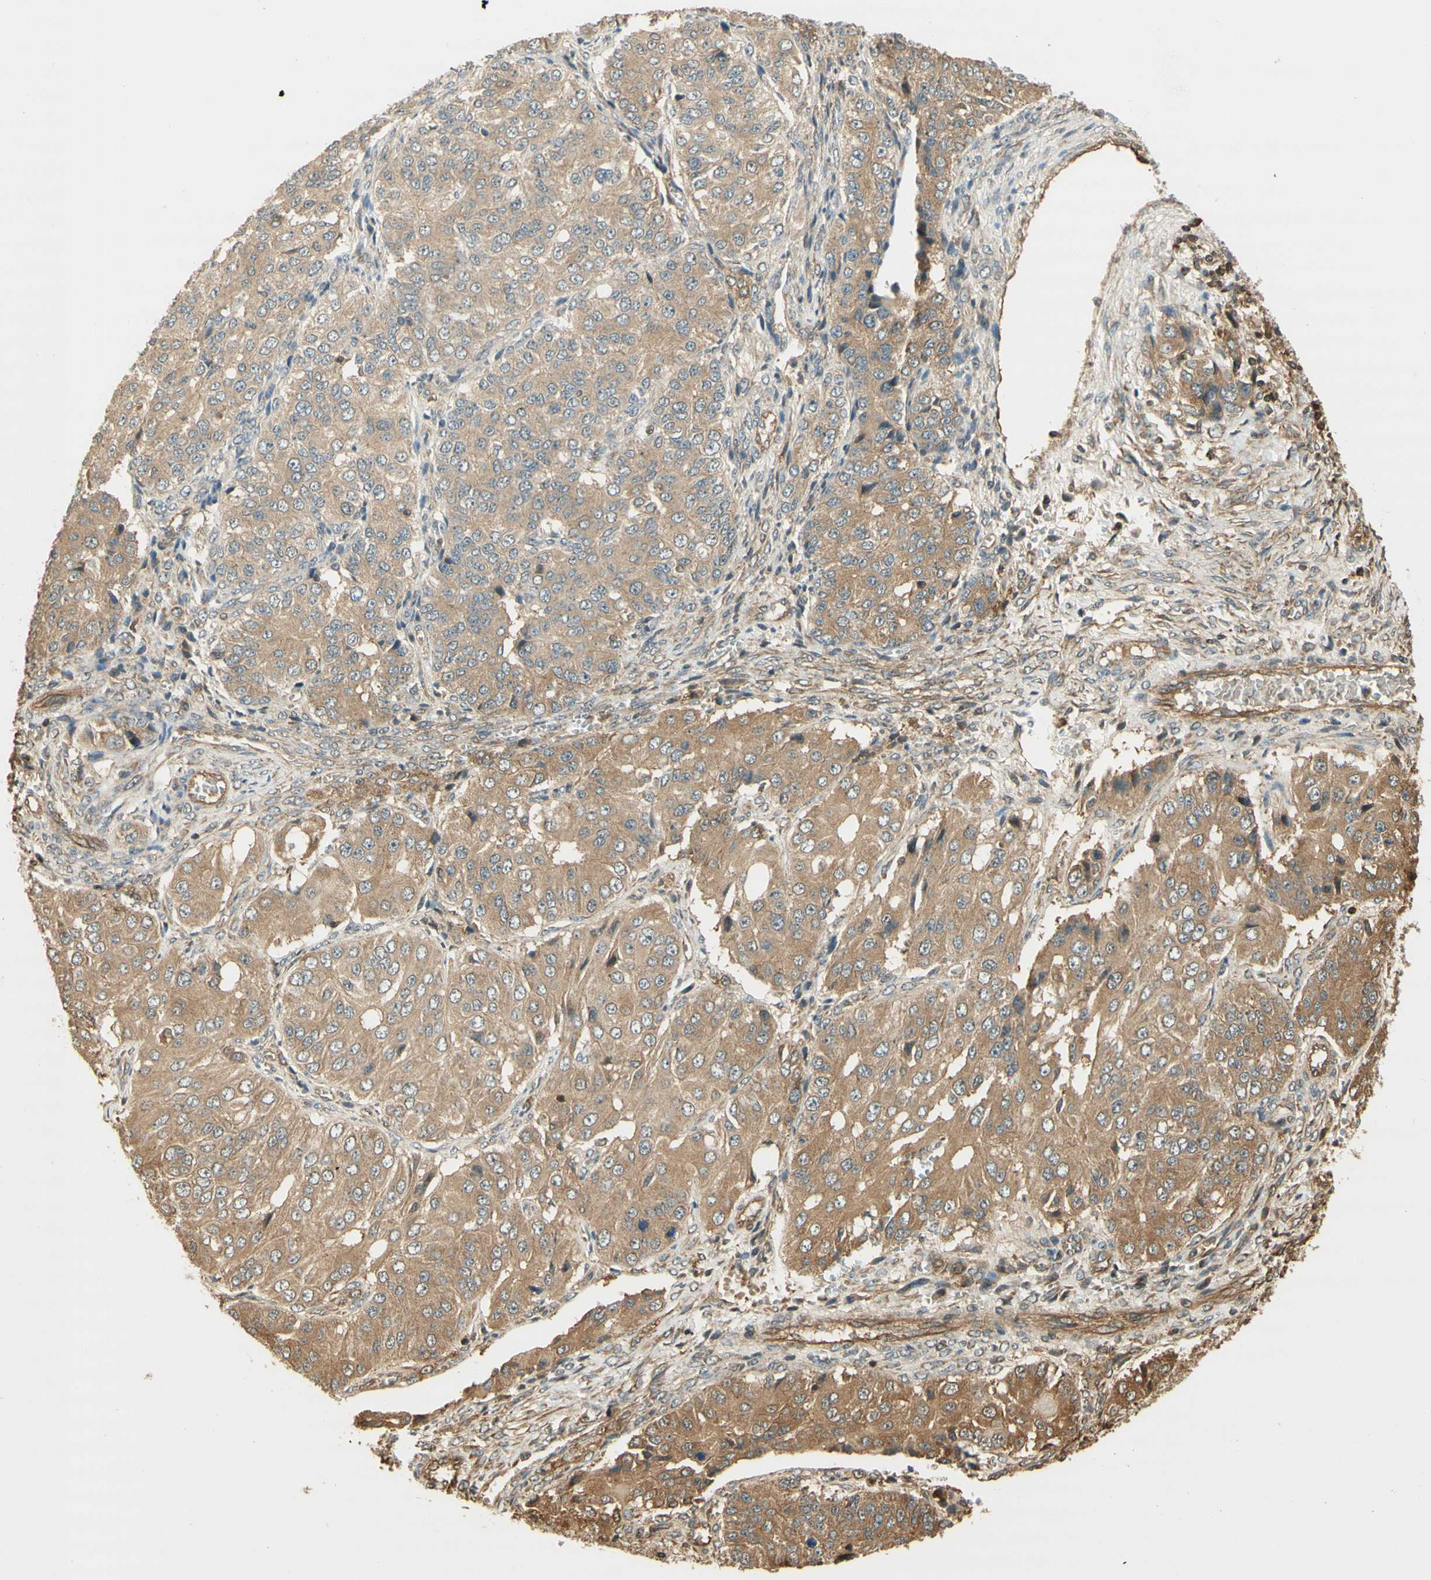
{"staining": {"intensity": "moderate", "quantity": ">75%", "location": "cytoplasmic/membranous"}, "tissue": "ovarian cancer", "cell_type": "Tumor cells", "image_type": "cancer", "snomed": [{"axis": "morphology", "description": "Carcinoma, endometroid"}, {"axis": "topography", "description": "Ovary"}], "caption": "DAB (3,3'-diaminobenzidine) immunohistochemical staining of ovarian cancer (endometroid carcinoma) demonstrates moderate cytoplasmic/membranous protein positivity in about >75% of tumor cells. Using DAB (3,3'-diaminobenzidine) (brown) and hematoxylin (blue) stains, captured at high magnification using brightfield microscopy.", "gene": "AGER", "patient": {"sex": "female", "age": 51}}